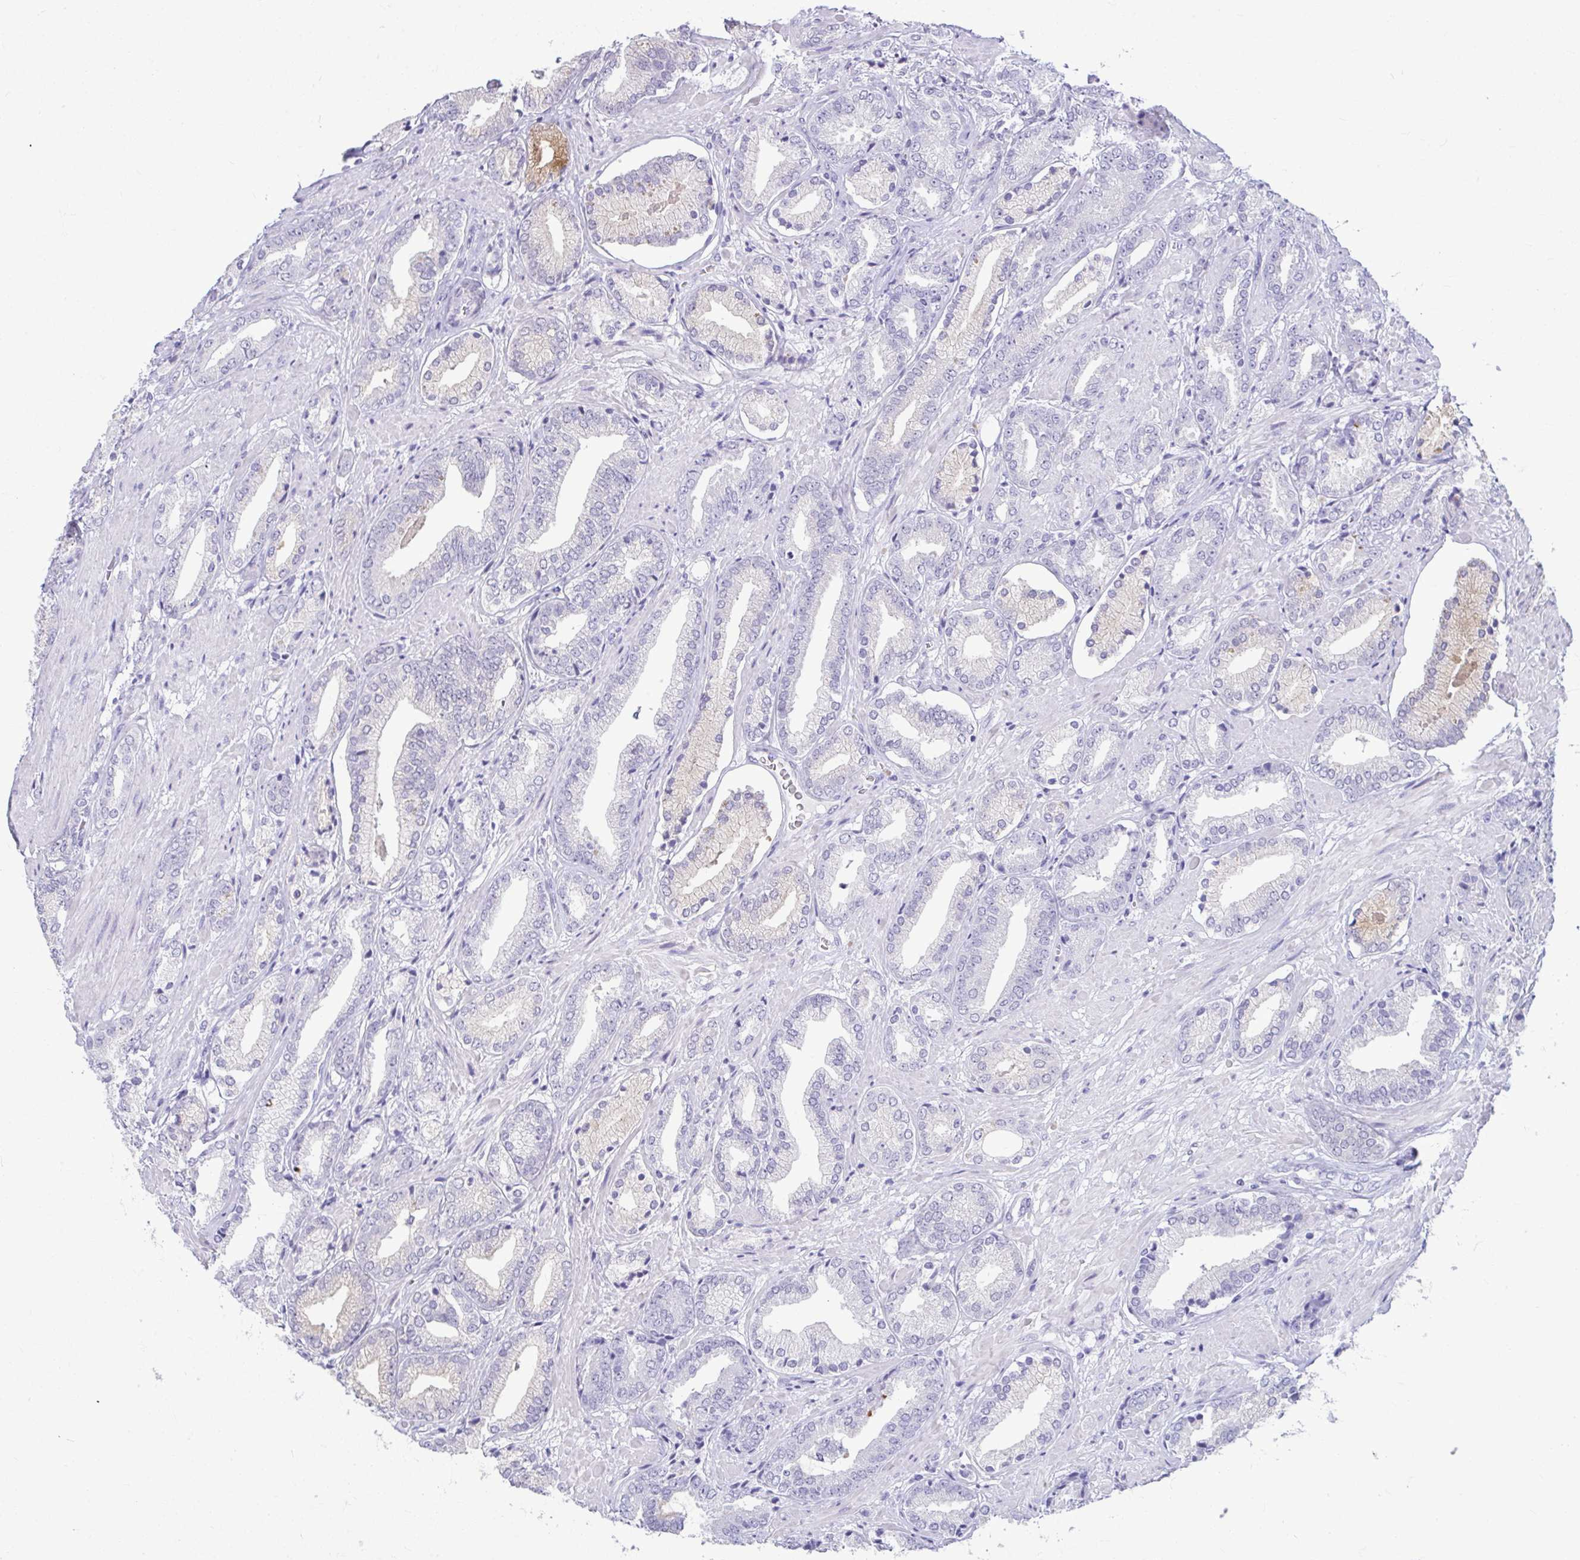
{"staining": {"intensity": "negative", "quantity": "none", "location": "none"}, "tissue": "prostate cancer", "cell_type": "Tumor cells", "image_type": "cancer", "snomed": [{"axis": "morphology", "description": "Adenocarcinoma, High grade"}, {"axis": "topography", "description": "Prostate"}], "caption": "This is a micrograph of immunohistochemistry staining of high-grade adenocarcinoma (prostate), which shows no expression in tumor cells.", "gene": "SERPINI1", "patient": {"sex": "male", "age": 56}}